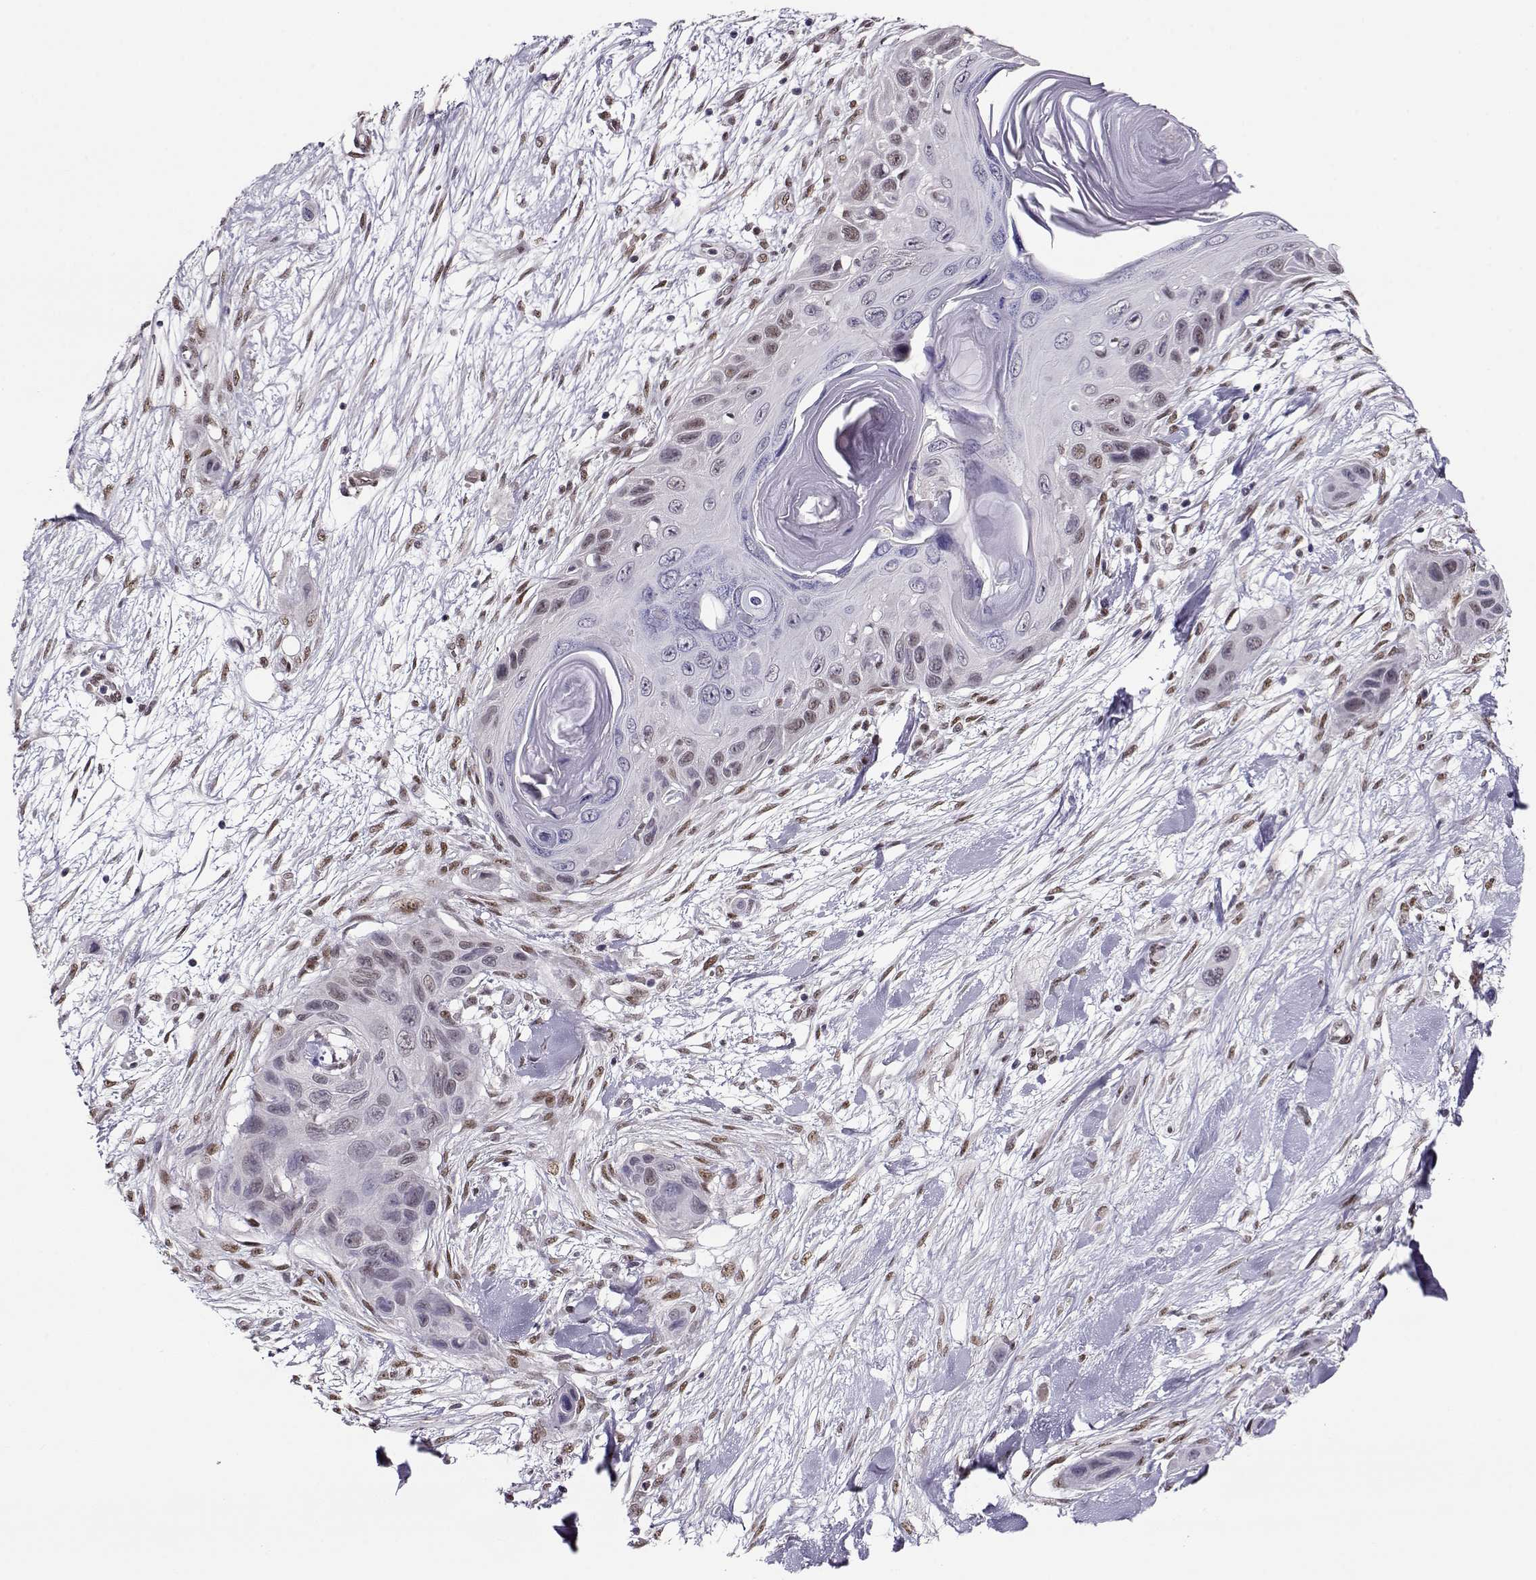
{"staining": {"intensity": "weak", "quantity": "<25%", "location": "nuclear"}, "tissue": "skin cancer", "cell_type": "Tumor cells", "image_type": "cancer", "snomed": [{"axis": "morphology", "description": "Squamous cell carcinoma, NOS"}, {"axis": "topography", "description": "Skin"}], "caption": "This is a histopathology image of IHC staining of squamous cell carcinoma (skin), which shows no positivity in tumor cells. (DAB (3,3'-diaminobenzidine) immunohistochemistry, high magnification).", "gene": "POLI", "patient": {"sex": "male", "age": 79}}